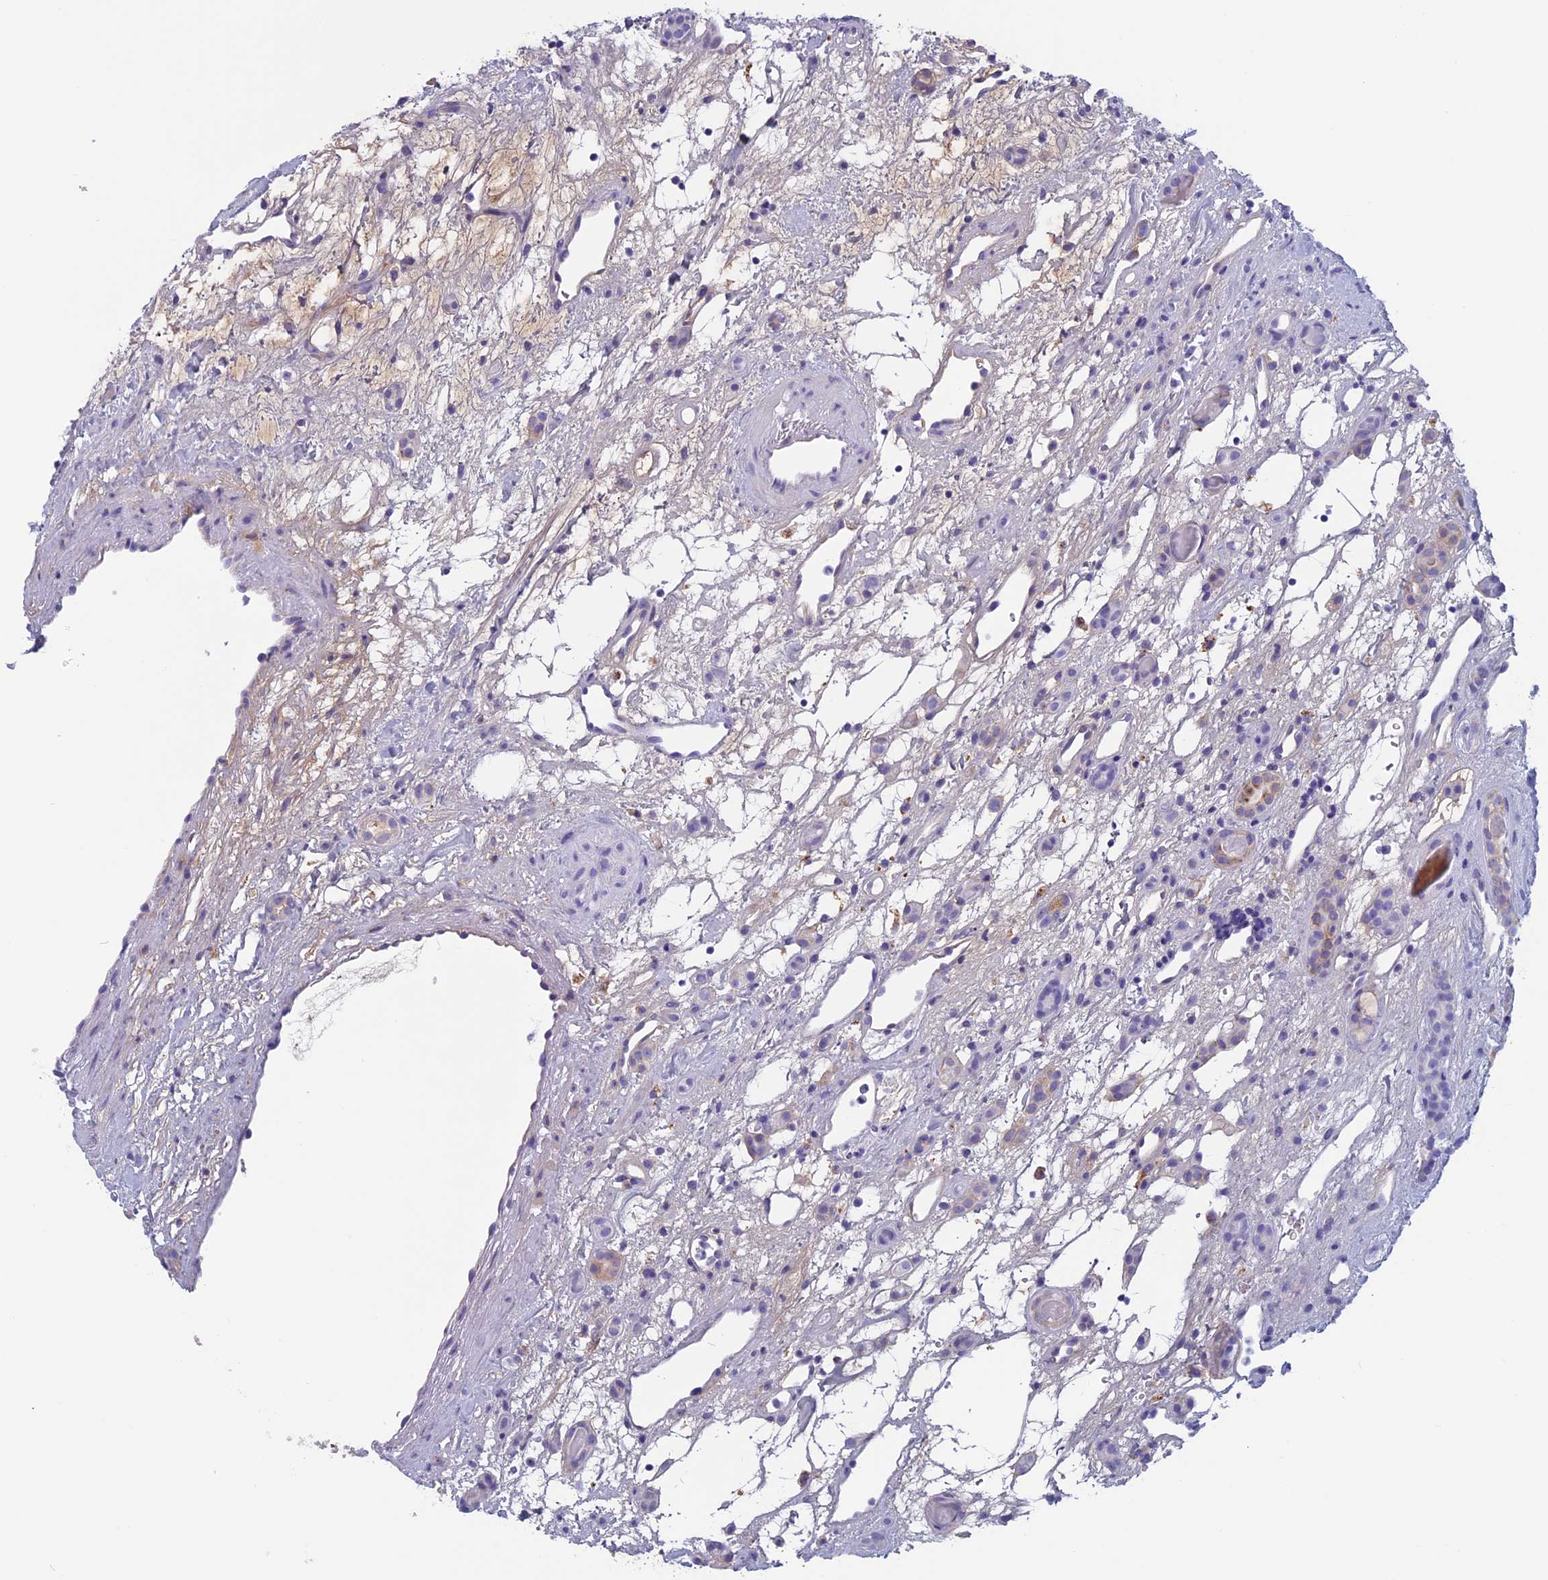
{"staining": {"intensity": "negative", "quantity": "none", "location": "none"}, "tissue": "renal cancer", "cell_type": "Tumor cells", "image_type": "cancer", "snomed": [{"axis": "morphology", "description": "Adenocarcinoma, NOS"}, {"axis": "topography", "description": "Kidney"}], "caption": "Protein analysis of renal cancer (adenocarcinoma) shows no significant positivity in tumor cells.", "gene": "ANGPTL2", "patient": {"sex": "female", "age": 60}}